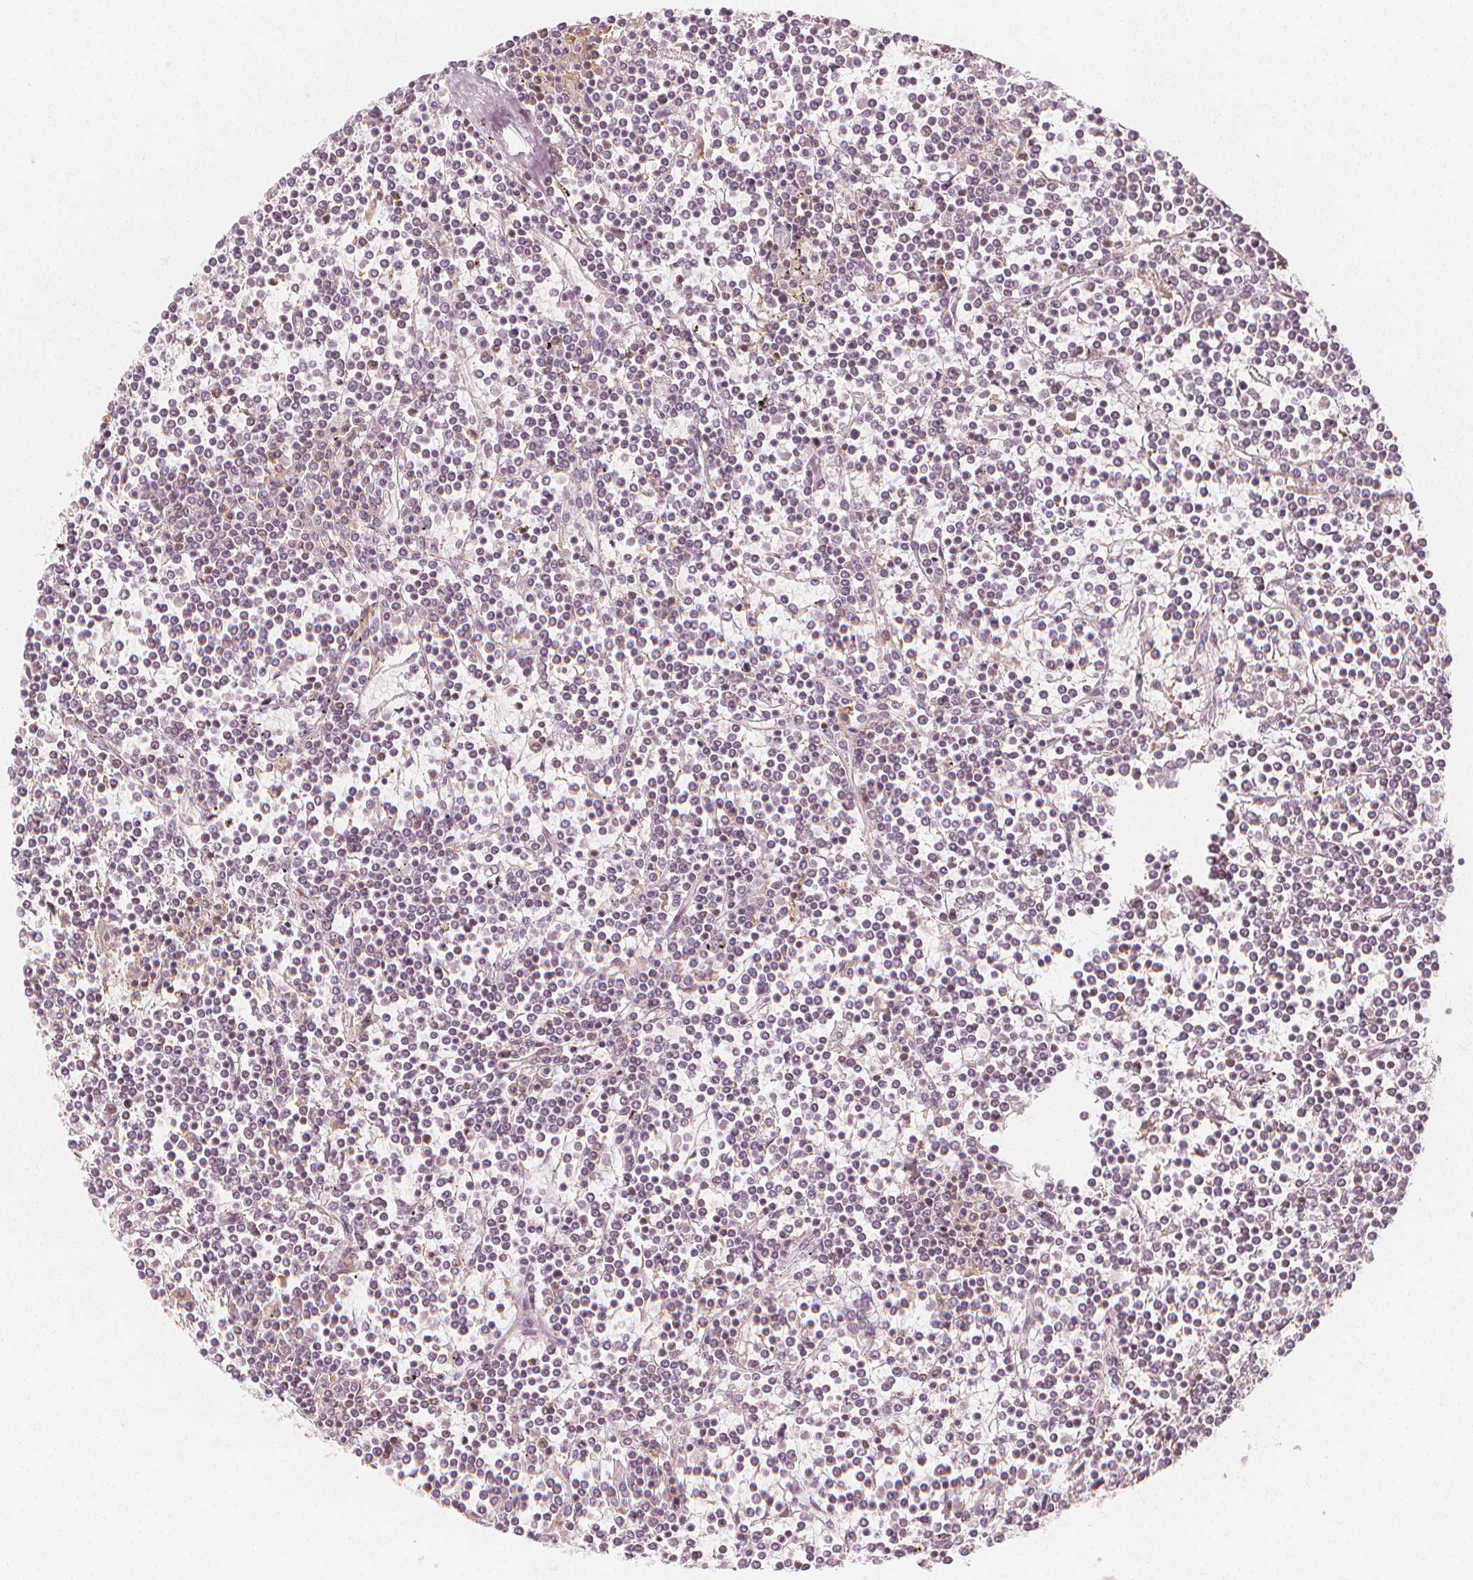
{"staining": {"intensity": "negative", "quantity": "none", "location": "none"}, "tissue": "lymphoma", "cell_type": "Tumor cells", "image_type": "cancer", "snomed": [{"axis": "morphology", "description": "Malignant lymphoma, non-Hodgkin's type, Low grade"}, {"axis": "topography", "description": "Spleen"}], "caption": "This is an immunohistochemistry (IHC) micrograph of human malignant lymphoma, non-Hodgkin's type (low-grade). There is no staining in tumor cells.", "gene": "ARHGAP26", "patient": {"sex": "female", "age": 19}}